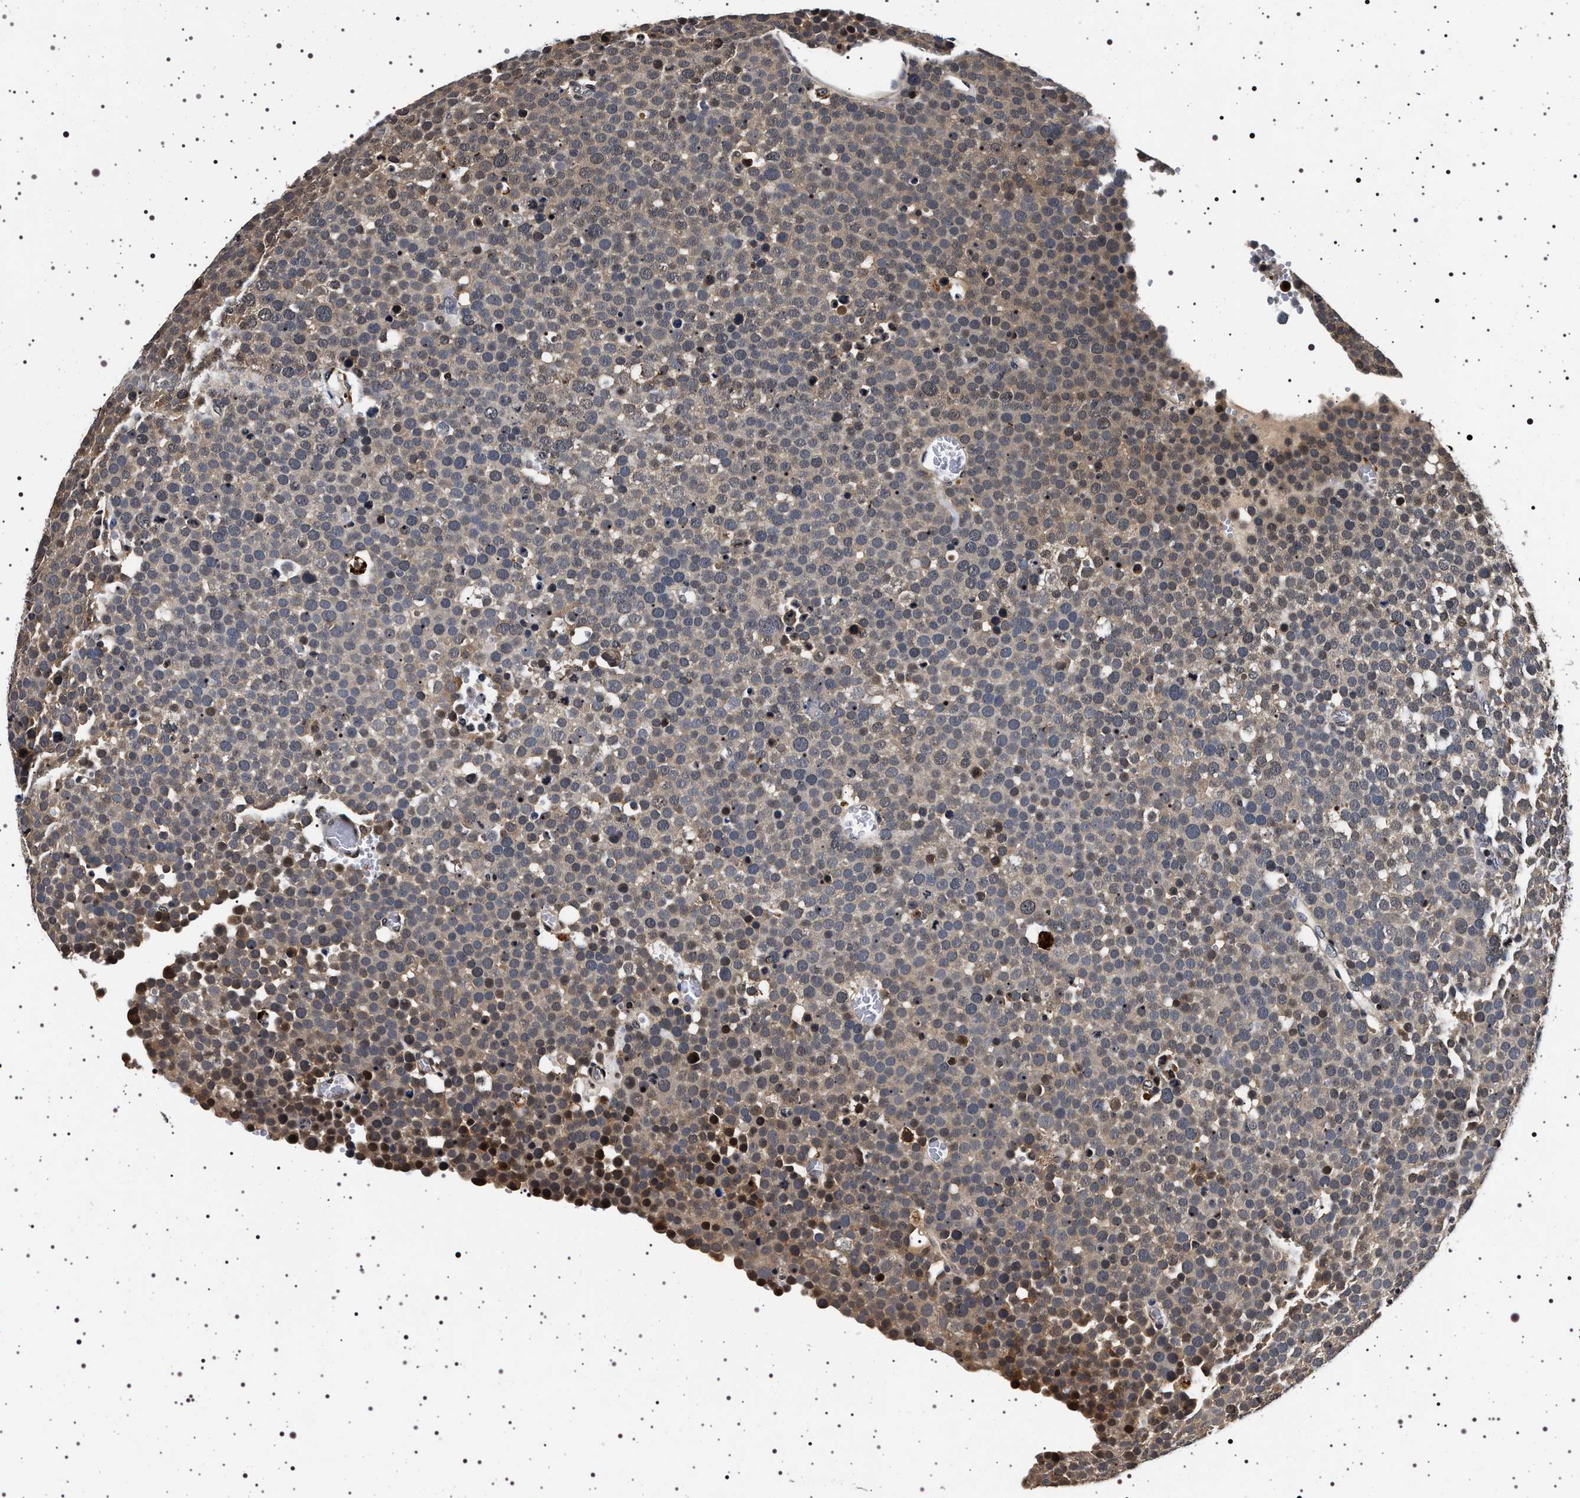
{"staining": {"intensity": "weak", "quantity": "25%-75%", "location": "cytoplasmic/membranous"}, "tissue": "testis cancer", "cell_type": "Tumor cells", "image_type": "cancer", "snomed": [{"axis": "morphology", "description": "Seminoma, NOS"}, {"axis": "topography", "description": "Testis"}], "caption": "Immunohistochemistry (IHC) histopathology image of neoplastic tissue: human testis cancer (seminoma) stained using immunohistochemistry (IHC) exhibits low levels of weak protein expression localized specifically in the cytoplasmic/membranous of tumor cells, appearing as a cytoplasmic/membranous brown color.", "gene": "CDKN1B", "patient": {"sex": "male", "age": 71}}